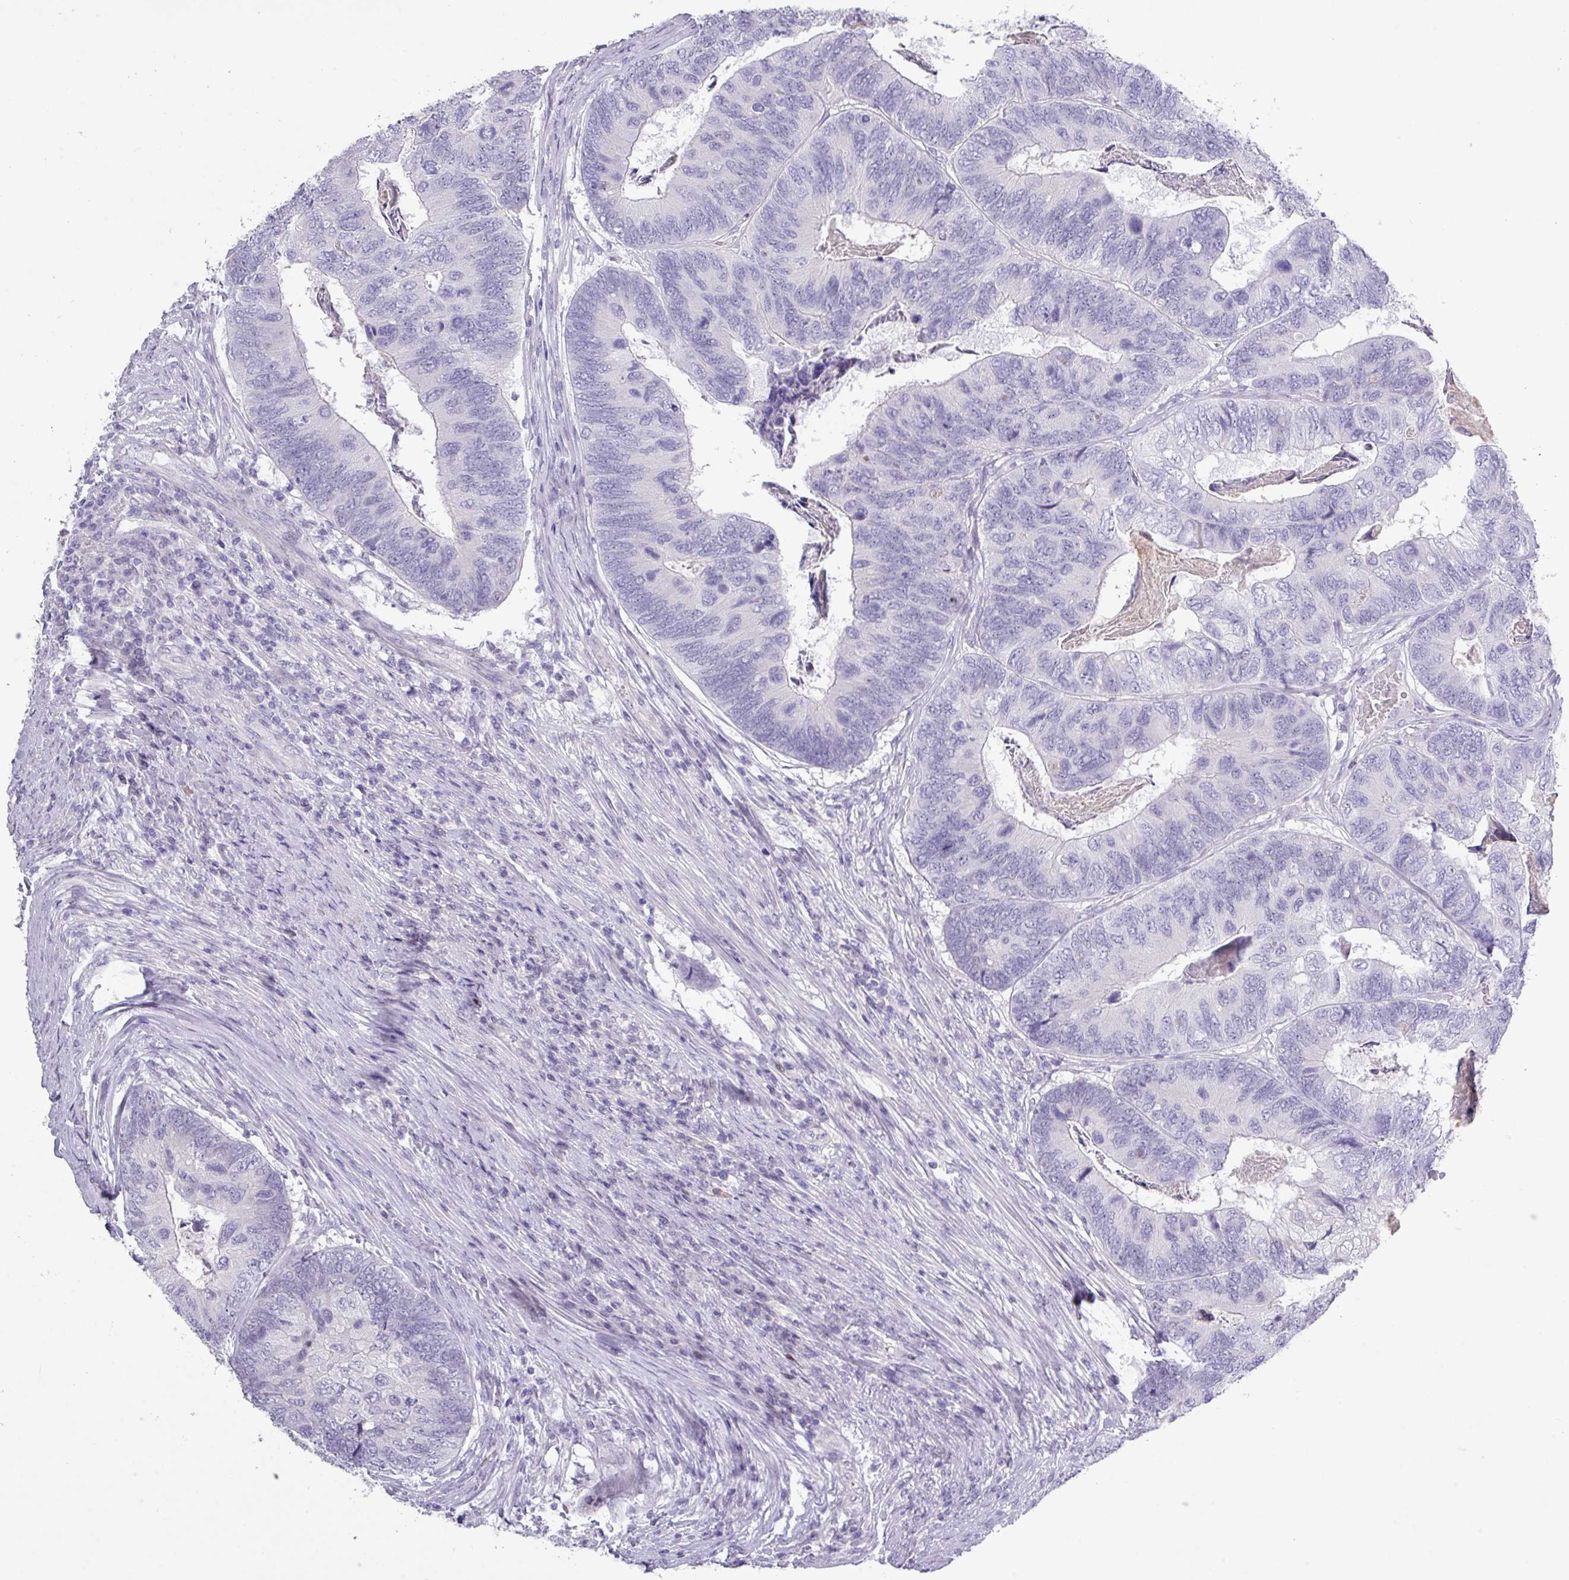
{"staining": {"intensity": "negative", "quantity": "none", "location": "none"}, "tissue": "colorectal cancer", "cell_type": "Tumor cells", "image_type": "cancer", "snomed": [{"axis": "morphology", "description": "Adenocarcinoma, NOS"}, {"axis": "topography", "description": "Colon"}], "caption": "High power microscopy histopathology image of an immunohistochemistry (IHC) micrograph of adenocarcinoma (colorectal), revealing no significant positivity in tumor cells.", "gene": "ANKRD13B", "patient": {"sex": "female", "age": 67}}